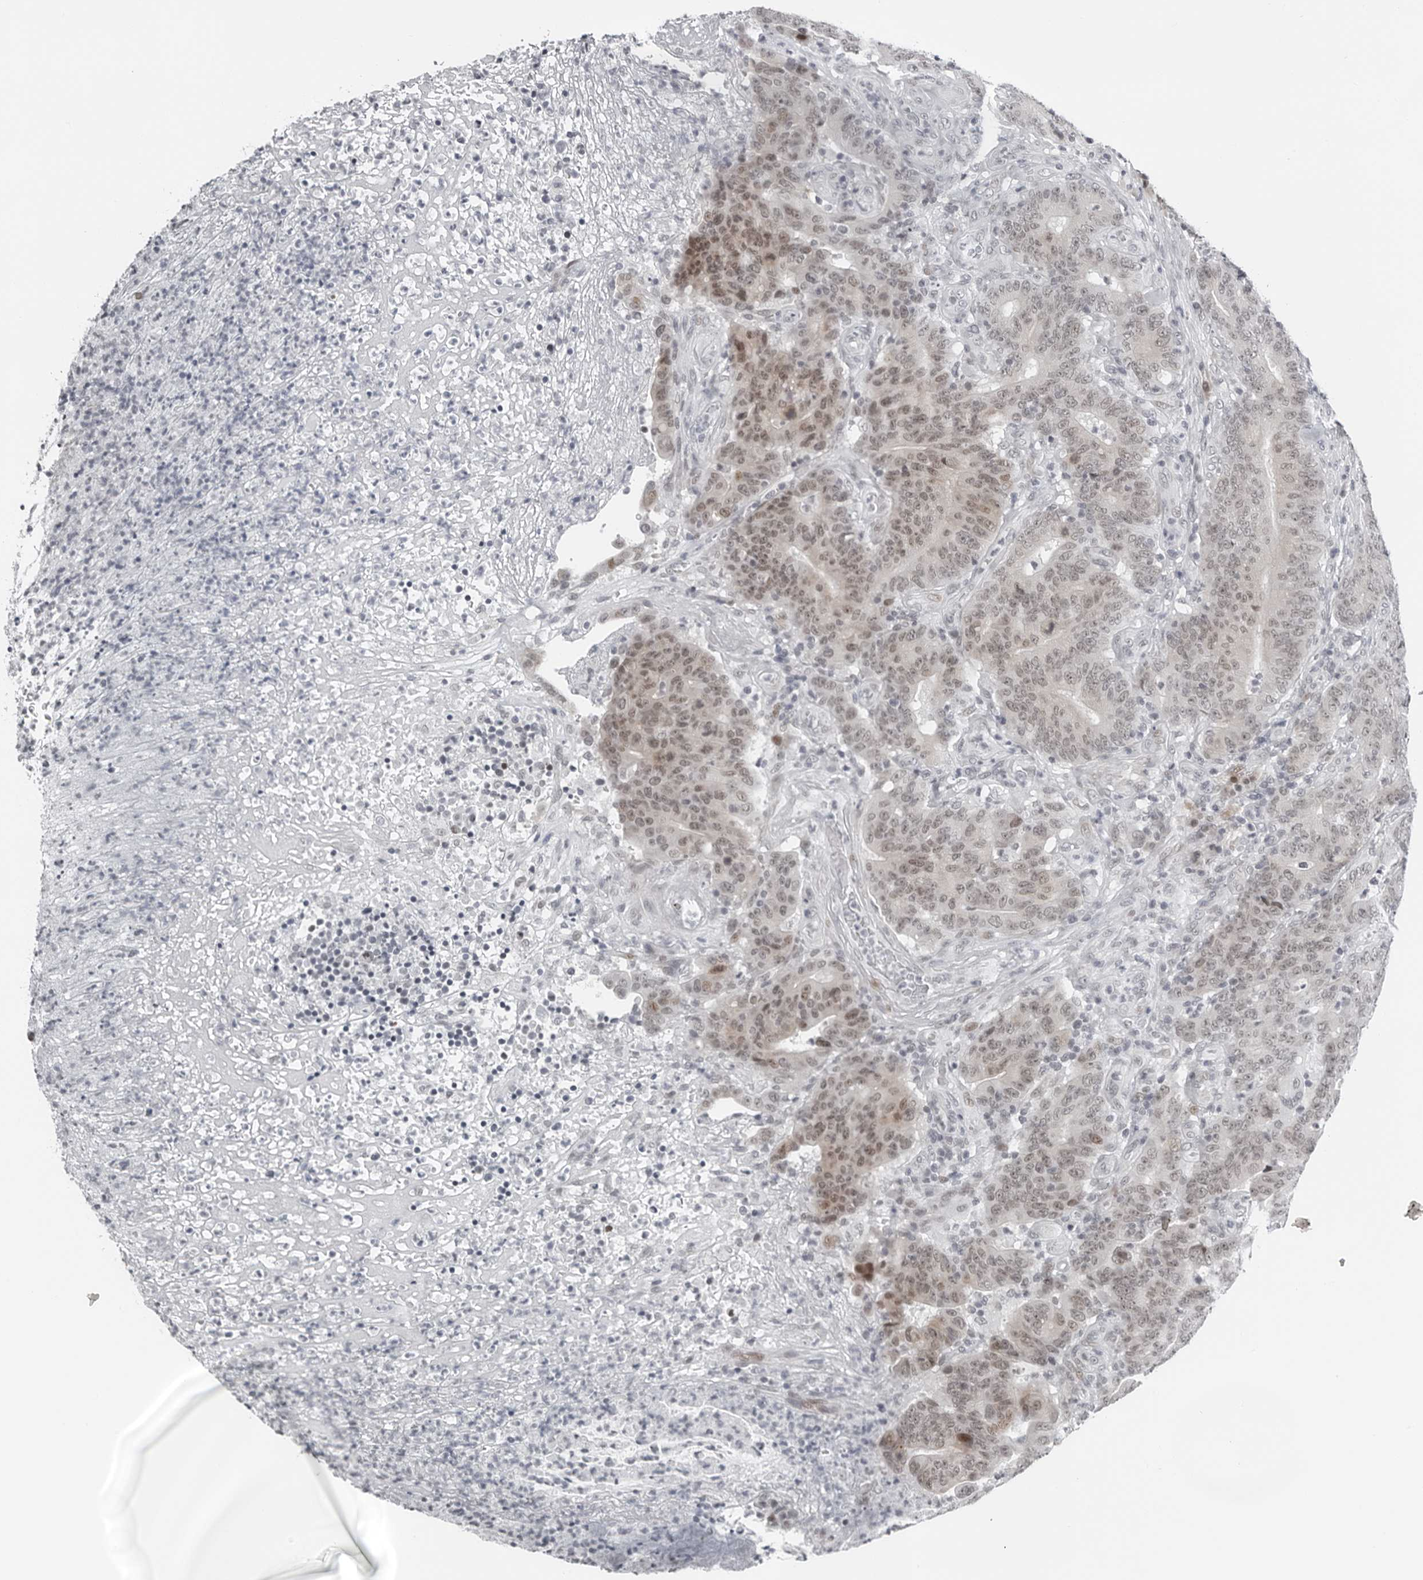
{"staining": {"intensity": "weak", "quantity": ">75%", "location": "nuclear"}, "tissue": "colorectal cancer", "cell_type": "Tumor cells", "image_type": "cancer", "snomed": [{"axis": "morphology", "description": "Normal tissue, NOS"}, {"axis": "morphology", "description": "Adenocarcinoma, NOS"}, {"axis": "topography", "description": "Colon"}], "caption": "Adenocarcinoma (colorectal) stained with a brown dye shows weak nuclear positive staining in about >75% of tumor cells.", "gene": "PPP1R42", "patient": {"sex": "female", "age": 75}}